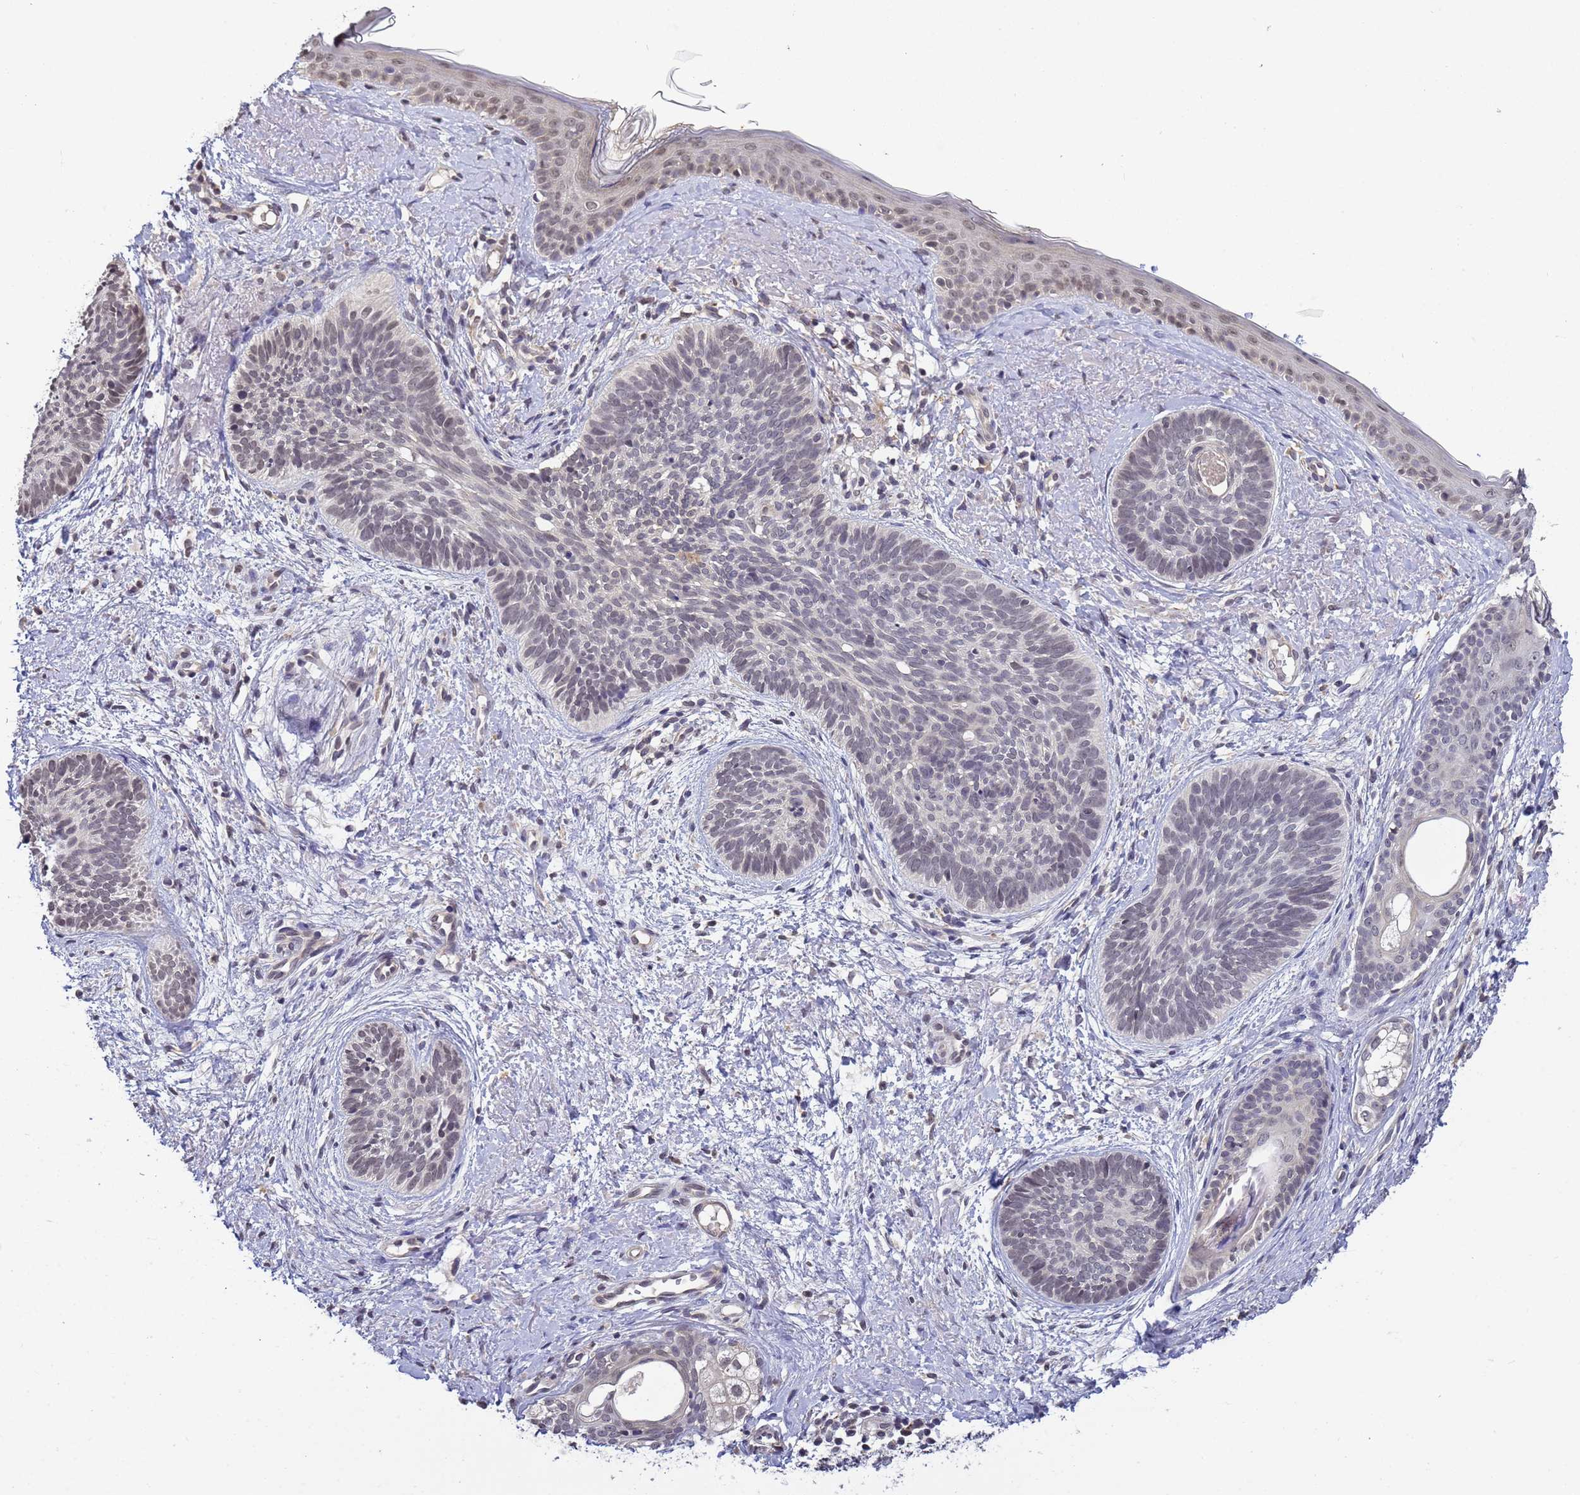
{"staining": {"intensity": "negative", "quantity": "none", "location": "none"}, "tissue": "skin cancer", "cell_type": "Tumor cells", "image_type": "cancer", "snomed": [{"axis": "morphology", "description": "Basal cell carcinoma"}, {"axis": "topography", "description": "Skin"}], "caption": "The immunohistochemistry (IHC) micrograph has no significant staining in tumor cells of skin cancer tissue.", "gene": "MYL7", "patient": {"sex": "female", "age": 81}}